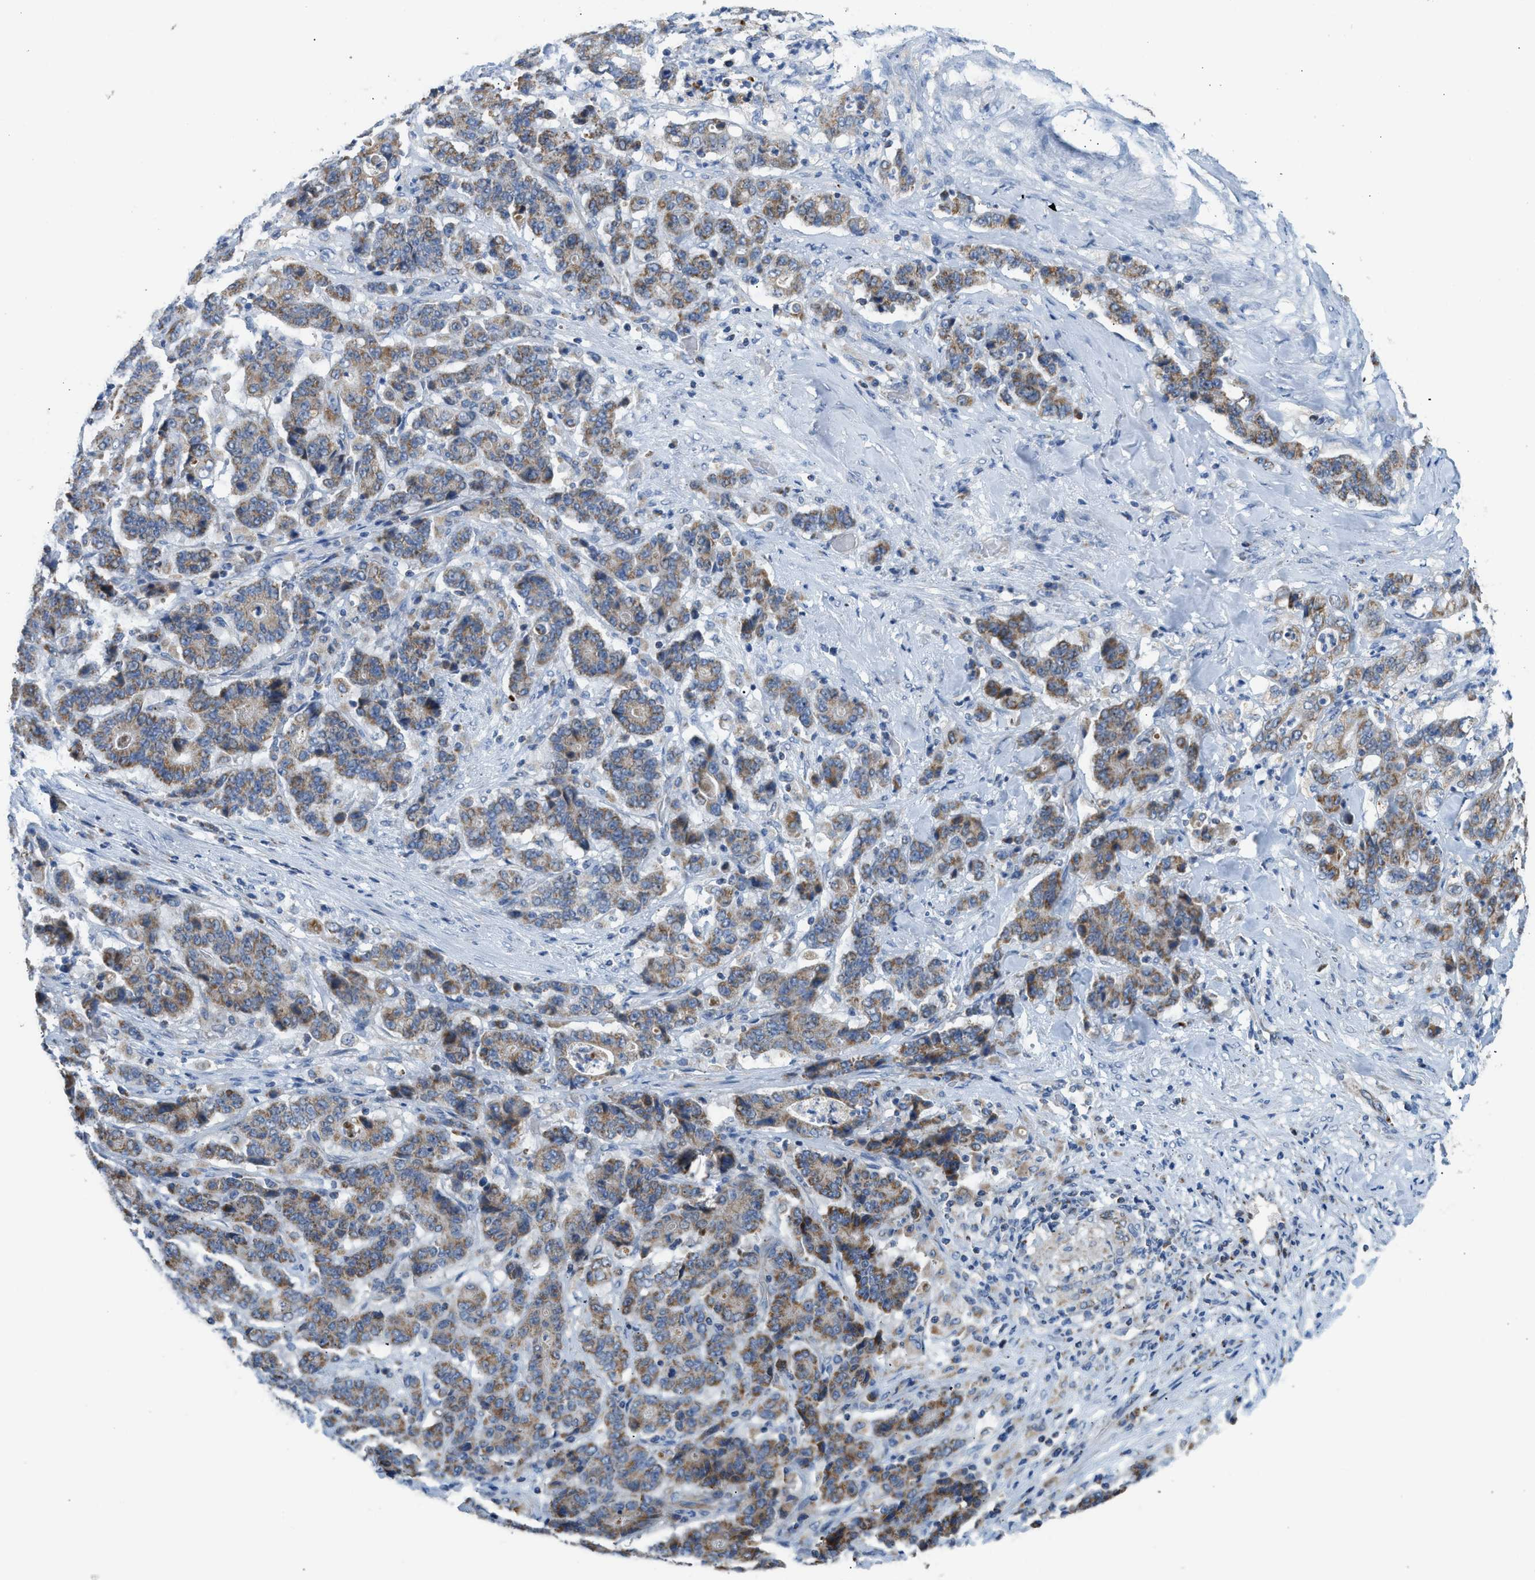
{"staining": {"intensity": "moderate", "quantity": ">75%", "location": "cytoplasmic/membranous"}, "tissue": "stomach cancer", "cell_type": "Tumor cells", "image_type": "cancer", "snomed": [{"axis": "morphology", "description": "Adenocarcinoma, NOS"}, {"axis": "topography", "description": "Stomach"}], "caption": "A brown stain shows moderate cytoplasmic/membranous expression of a protein in stomach cancer tumor cells.", "gene": "GOT2", "patient": {"sex": "female", "age": 73}}